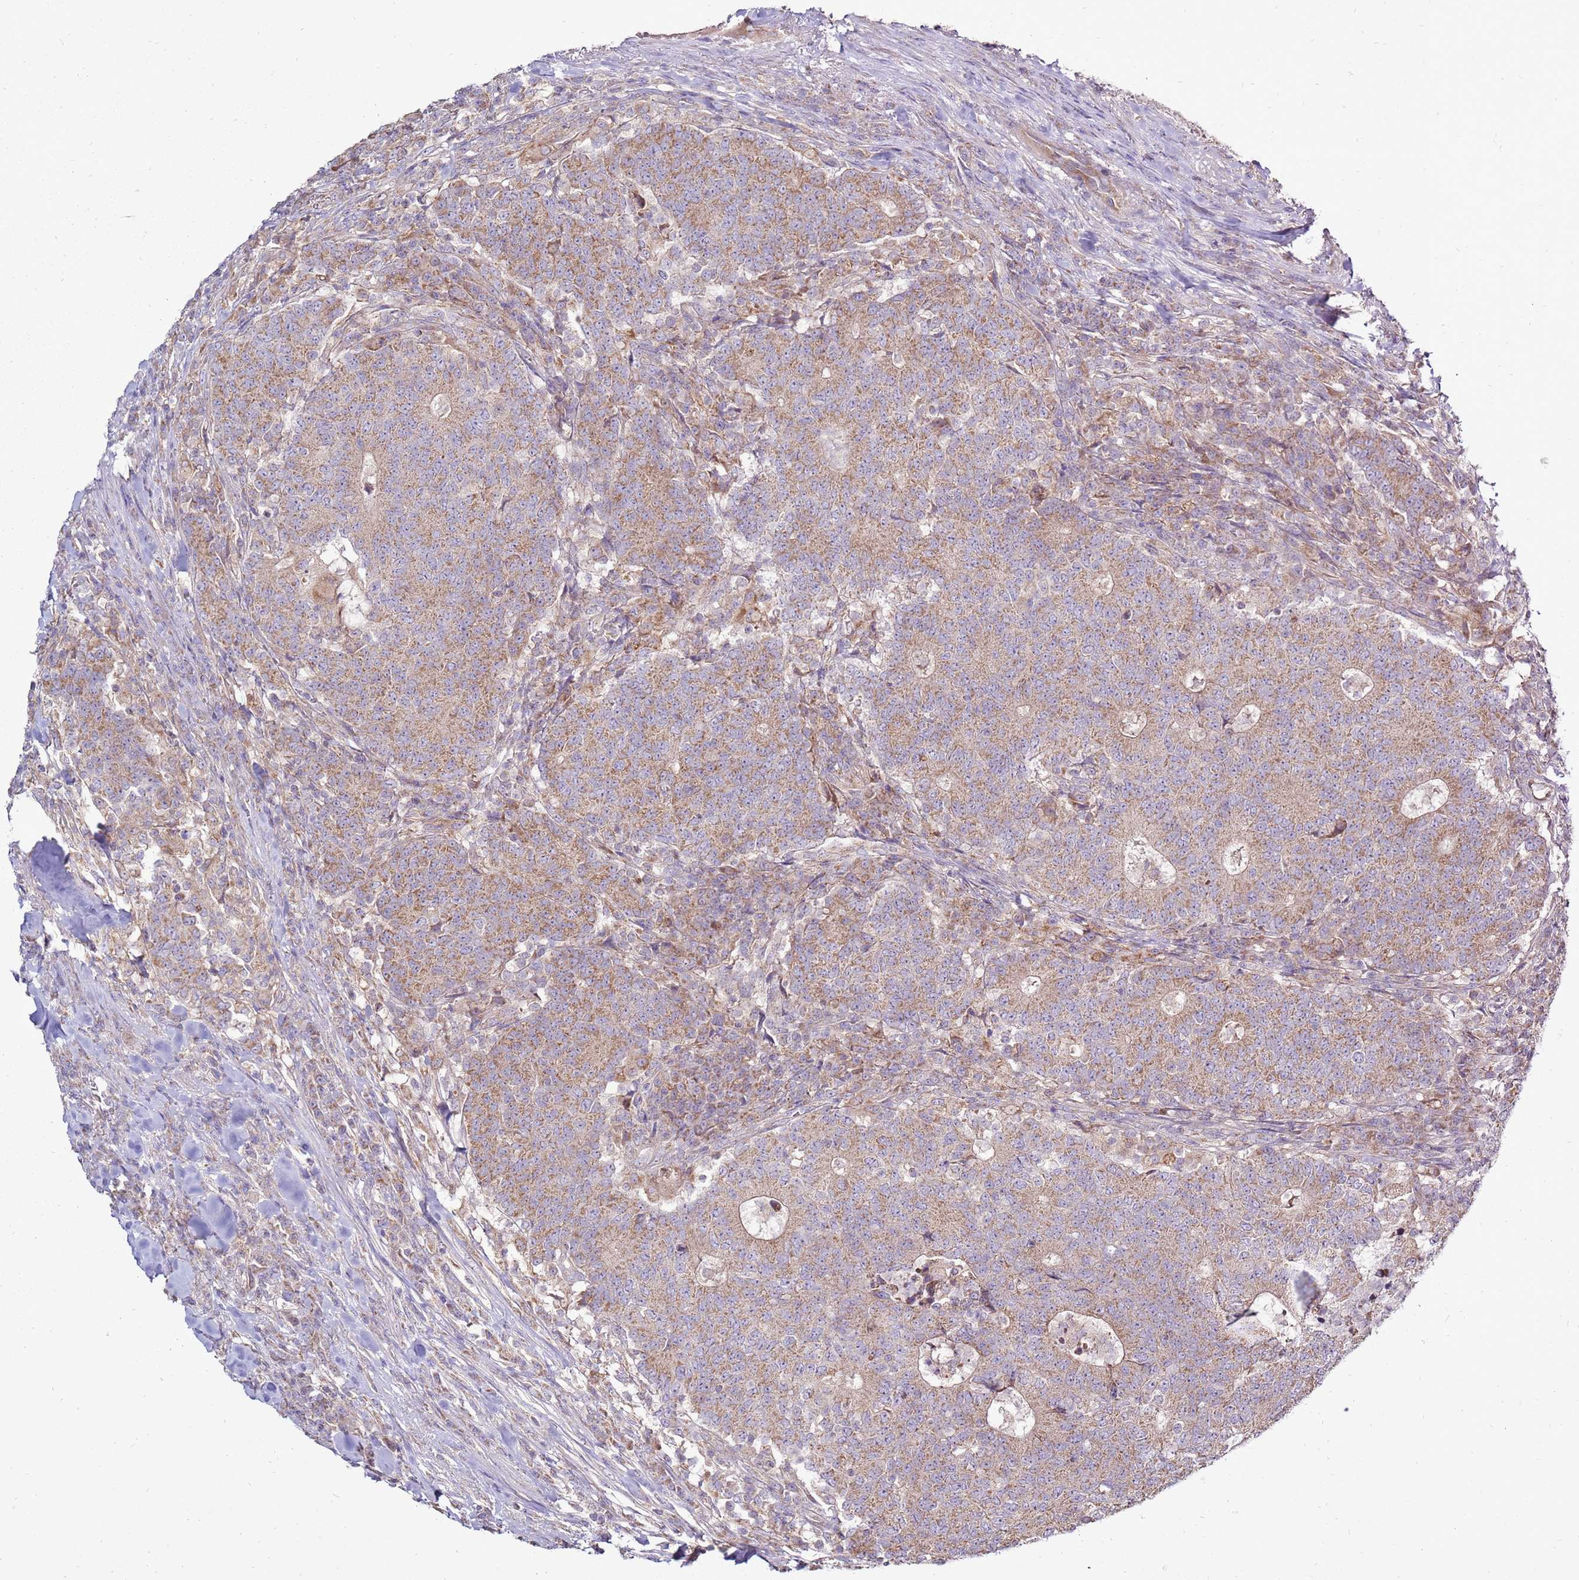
{"staining": {"intensity": "moderate", "quantity": ">75%", "location": "cytoplasmic/membranous"}, "tissue": "colorectal cancer", "cell_type": "Tumor cells", "image_type": "cancer", "snomed": [{"axis": "morphology", "description": "Adenocarcinoma, NOS"}, {"axis": "topography", "description": "Colon"}], "caption": "Colorectal adenocarcinoma was stained to show a protein in brown. There is medium levels of moderate cytoplasmic/membranous positivity in approximately >75% of tumor cells.", "gene": "TRAPPC4", "patient": {"sex": "female", "age": 75}}